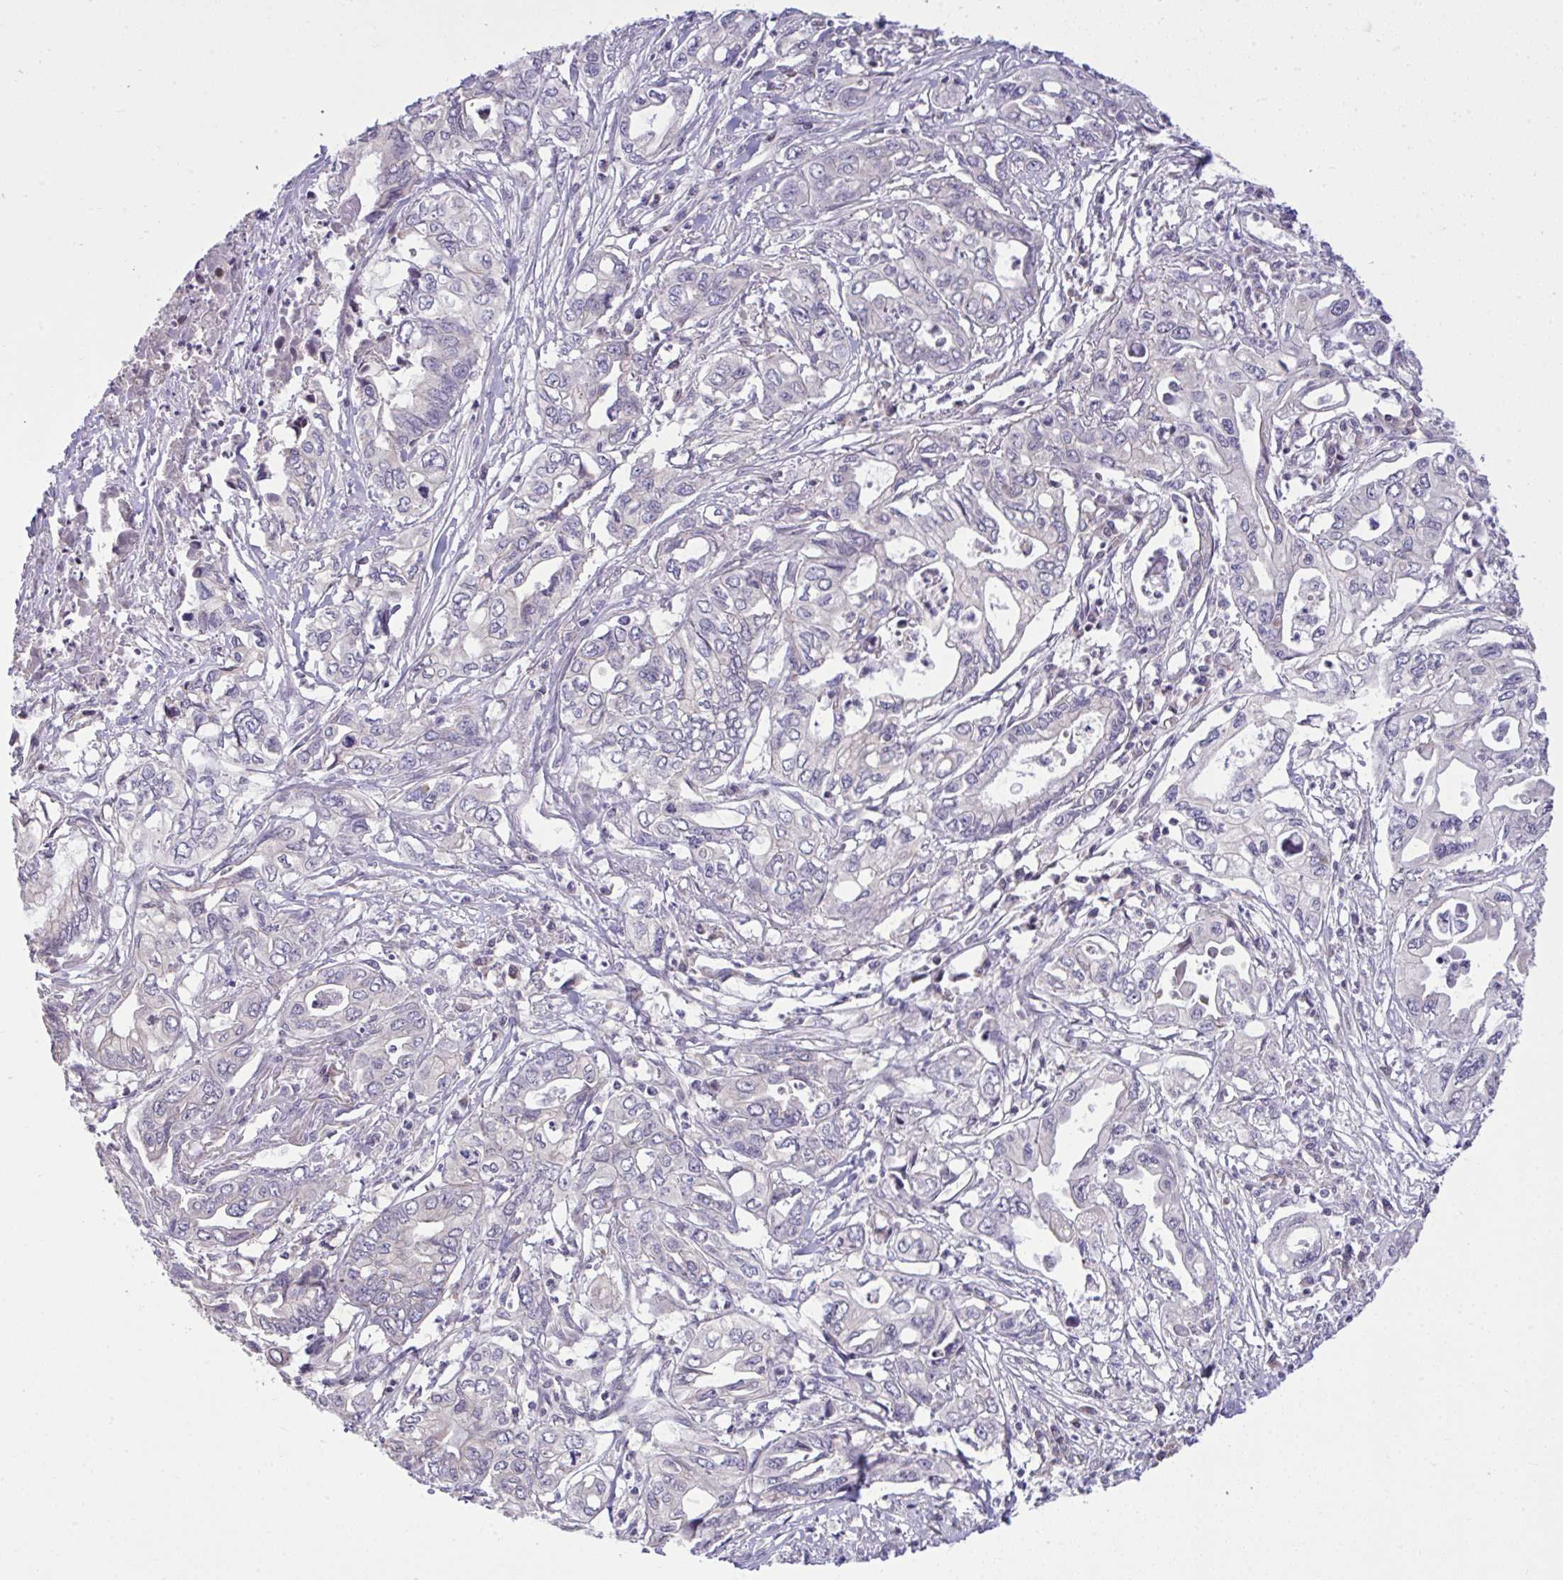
{"staining": {"intensity": "negative", "quantity": "none", "location": "none"}, "tissue": "pancreatic cancer", "cell_type": "Tumor cells", "image_type": "cancer", "snomed": [{"axis": "morphology", "description": "Adenocarcinoma, NOS"}, {"axis": "topography", "description": "Pancreas"}], "caption": "Adenocarcinoma (pancreatic) was stained to show a protein in brown. There is no significant staining in tumor cells.", "gene": "CYP20A1", "patient": {"sex": "male", "age": 68}}